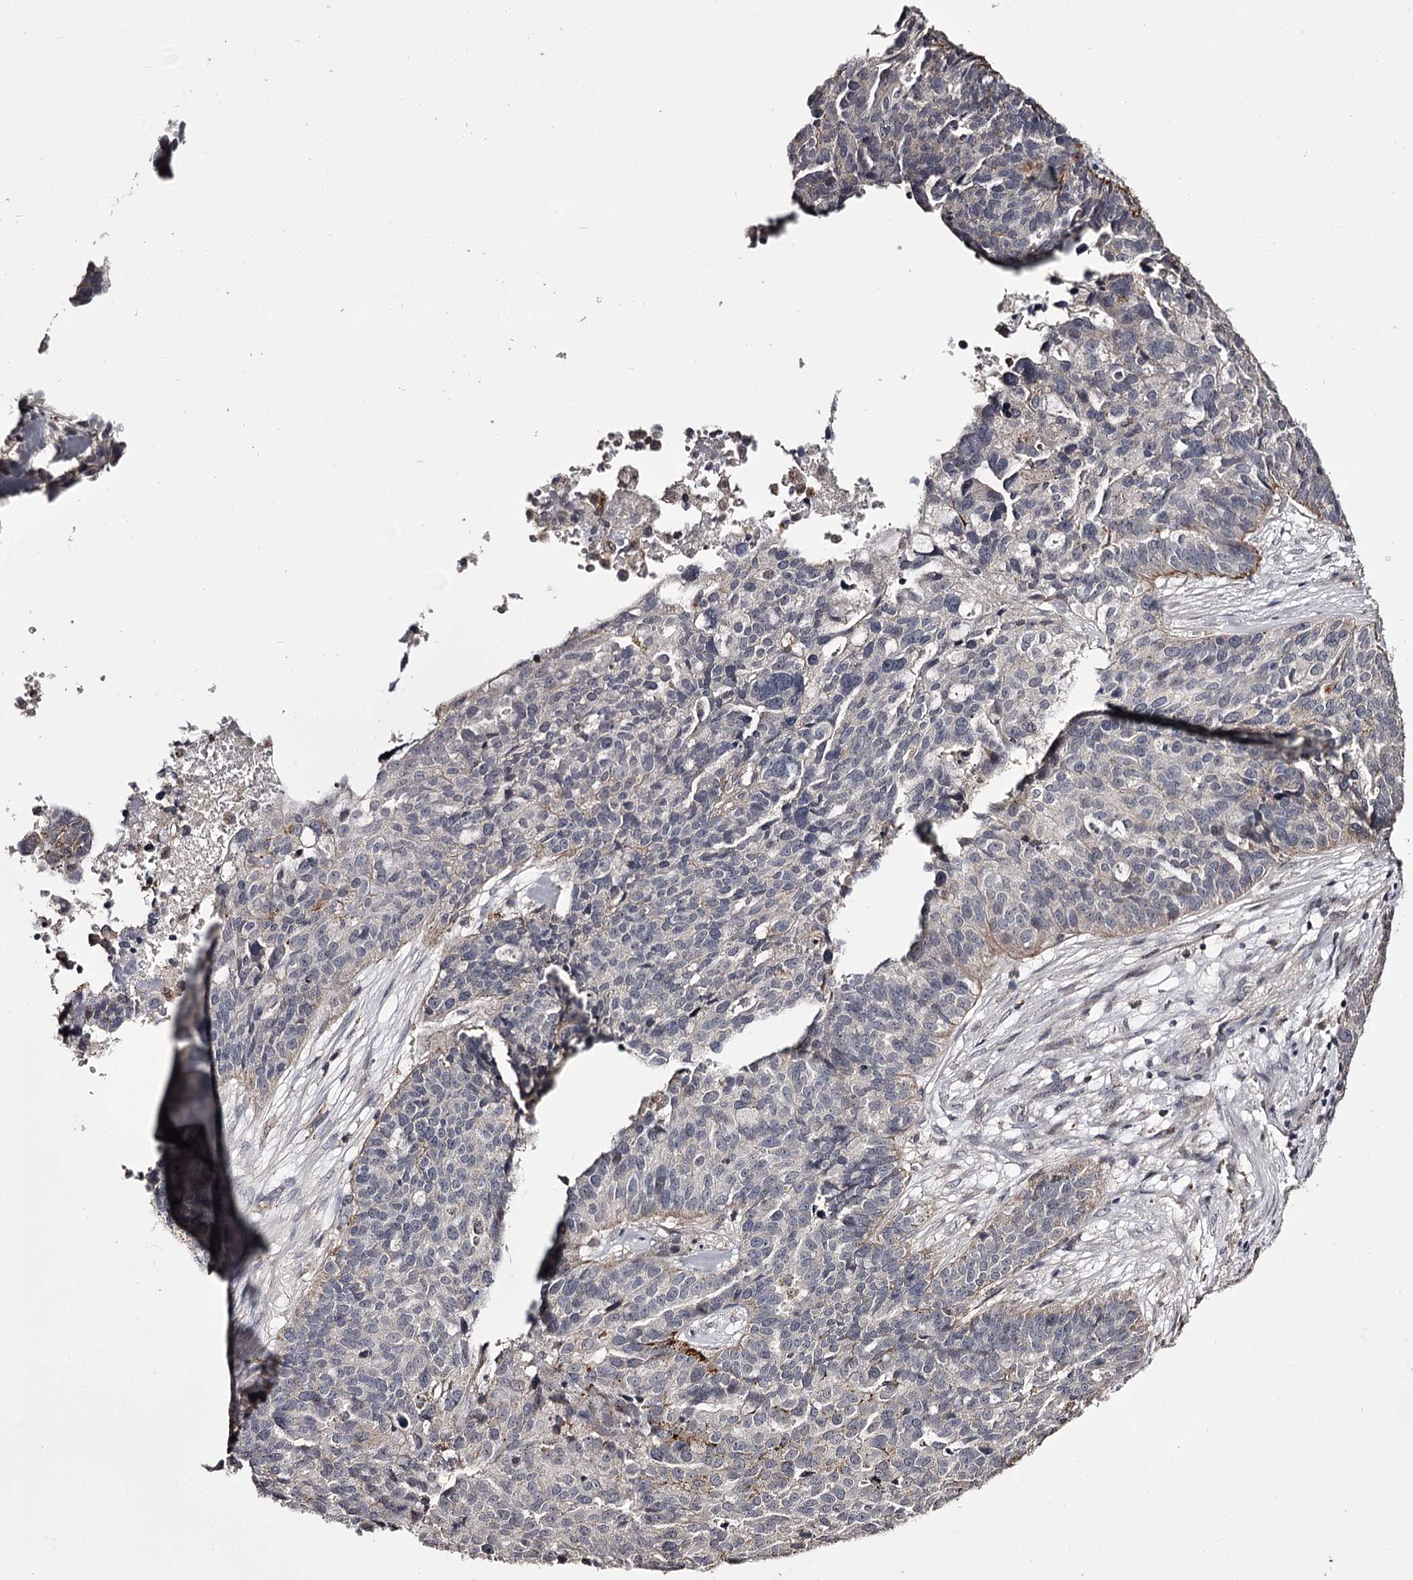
{"staining": {"intensity": "moderate", "quantity": "<25%", "location": "cytoplasmic/membranous"}, "tissue": "ovarian cancer", "cell_type": "Tumor cells", "image_type": "cancer", "snomed": [{"axis": "morphology", "description": "Cystadenocarcinoma, serous, NOS"}, {"axis": "topography", "description": "Ovary"}], "caption": "A histopathology image showing moderate cytoplasmic/membranous expression in approximately <25% of tumor cells in ovarian cancer, as visualized by brown immunohistochemical staining.", "gene": "SLC32A1", "patient": {"sex": "female", "age": 59}}